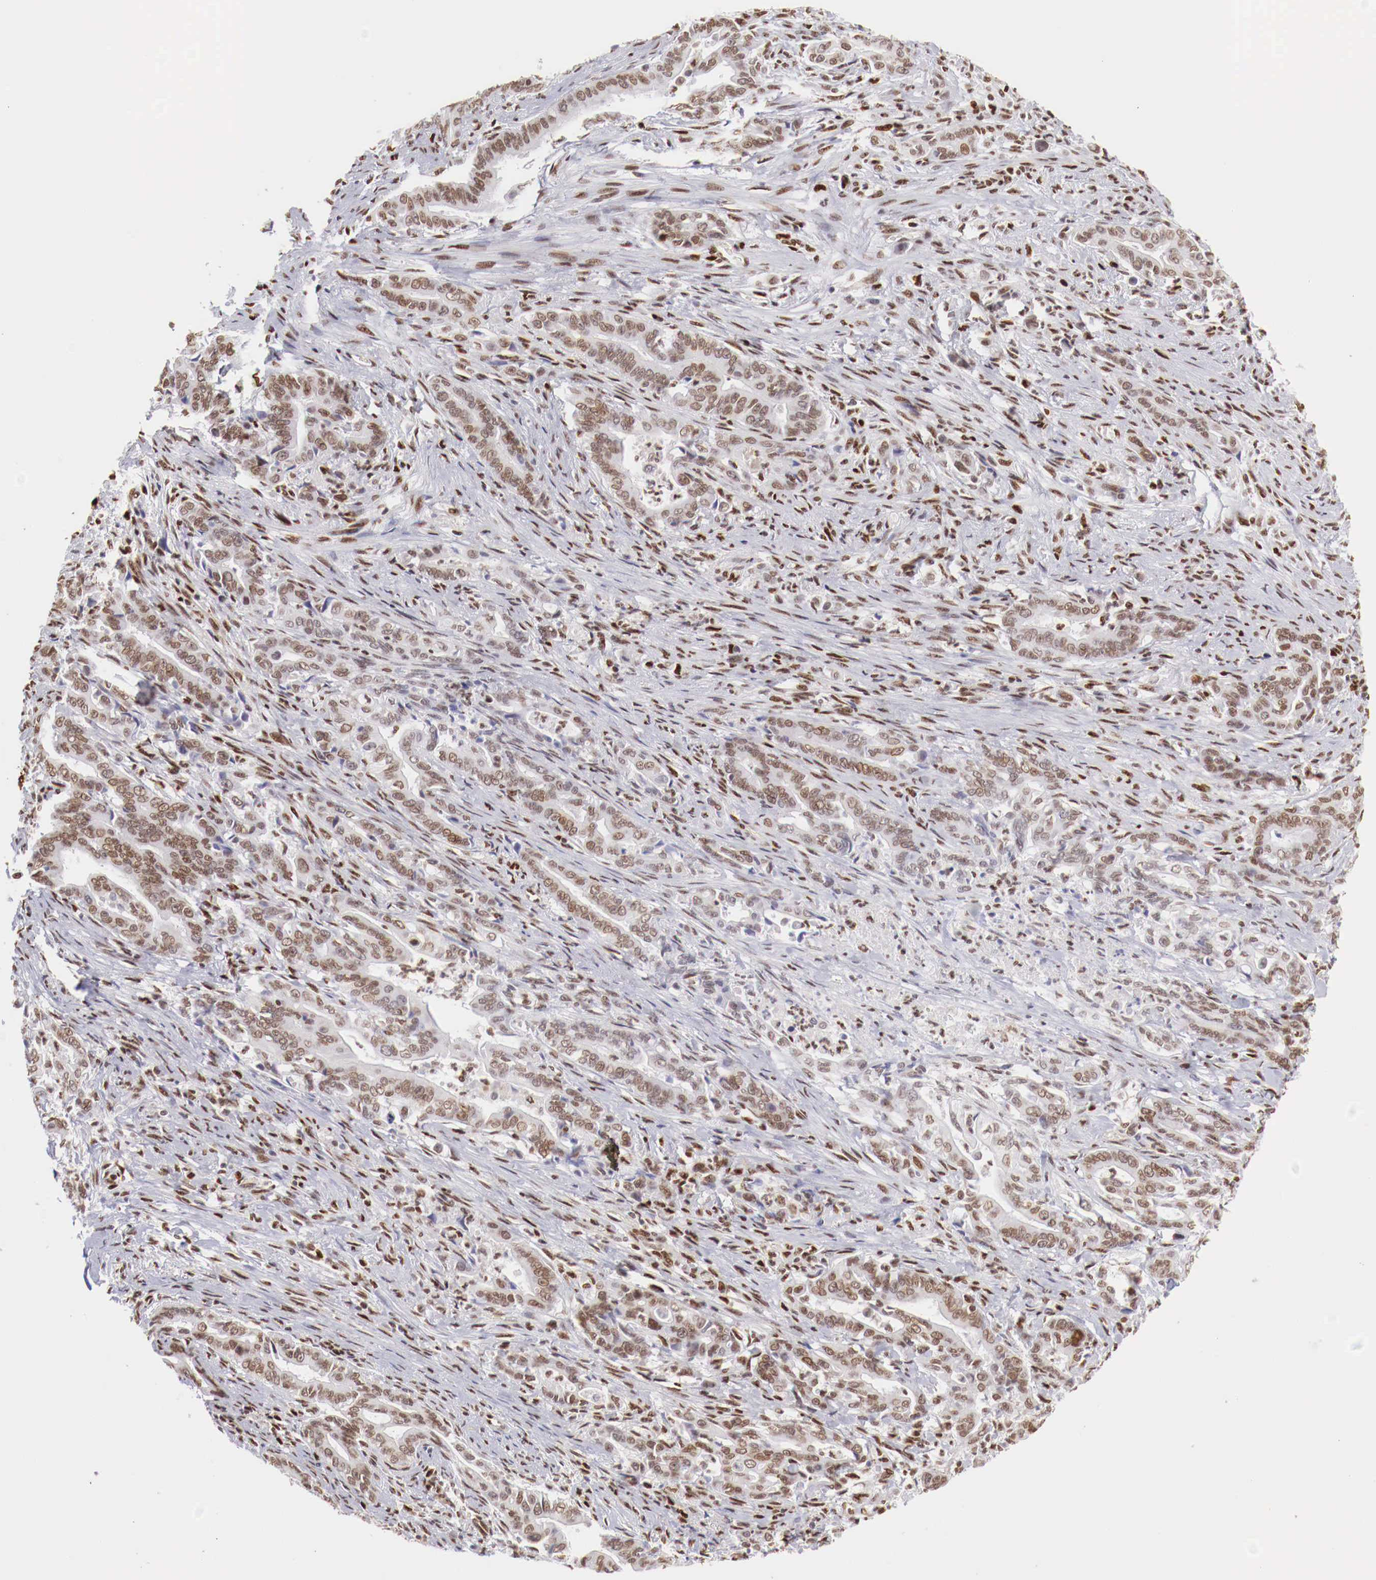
{"staining": {"intensity": "moderate", "quantity": ">75%", "location": "nuclear"}, "tissue": "stomach cancer", "cell_type": "Tumor cells", "image_type": "cancer", "snomed": [{"axis": "morphology", "description": "Adenocarcinoma, NOS"}, {"axis": "topography", "description": "Stomach"}], "caption": "A medium amount of moderate nuclear staining is present in approximately >75% of tumor cells in adenocarcinoma (stomach) tissue.", "gene": "MAX", "patient": {"sex": "female", "age": 76}}